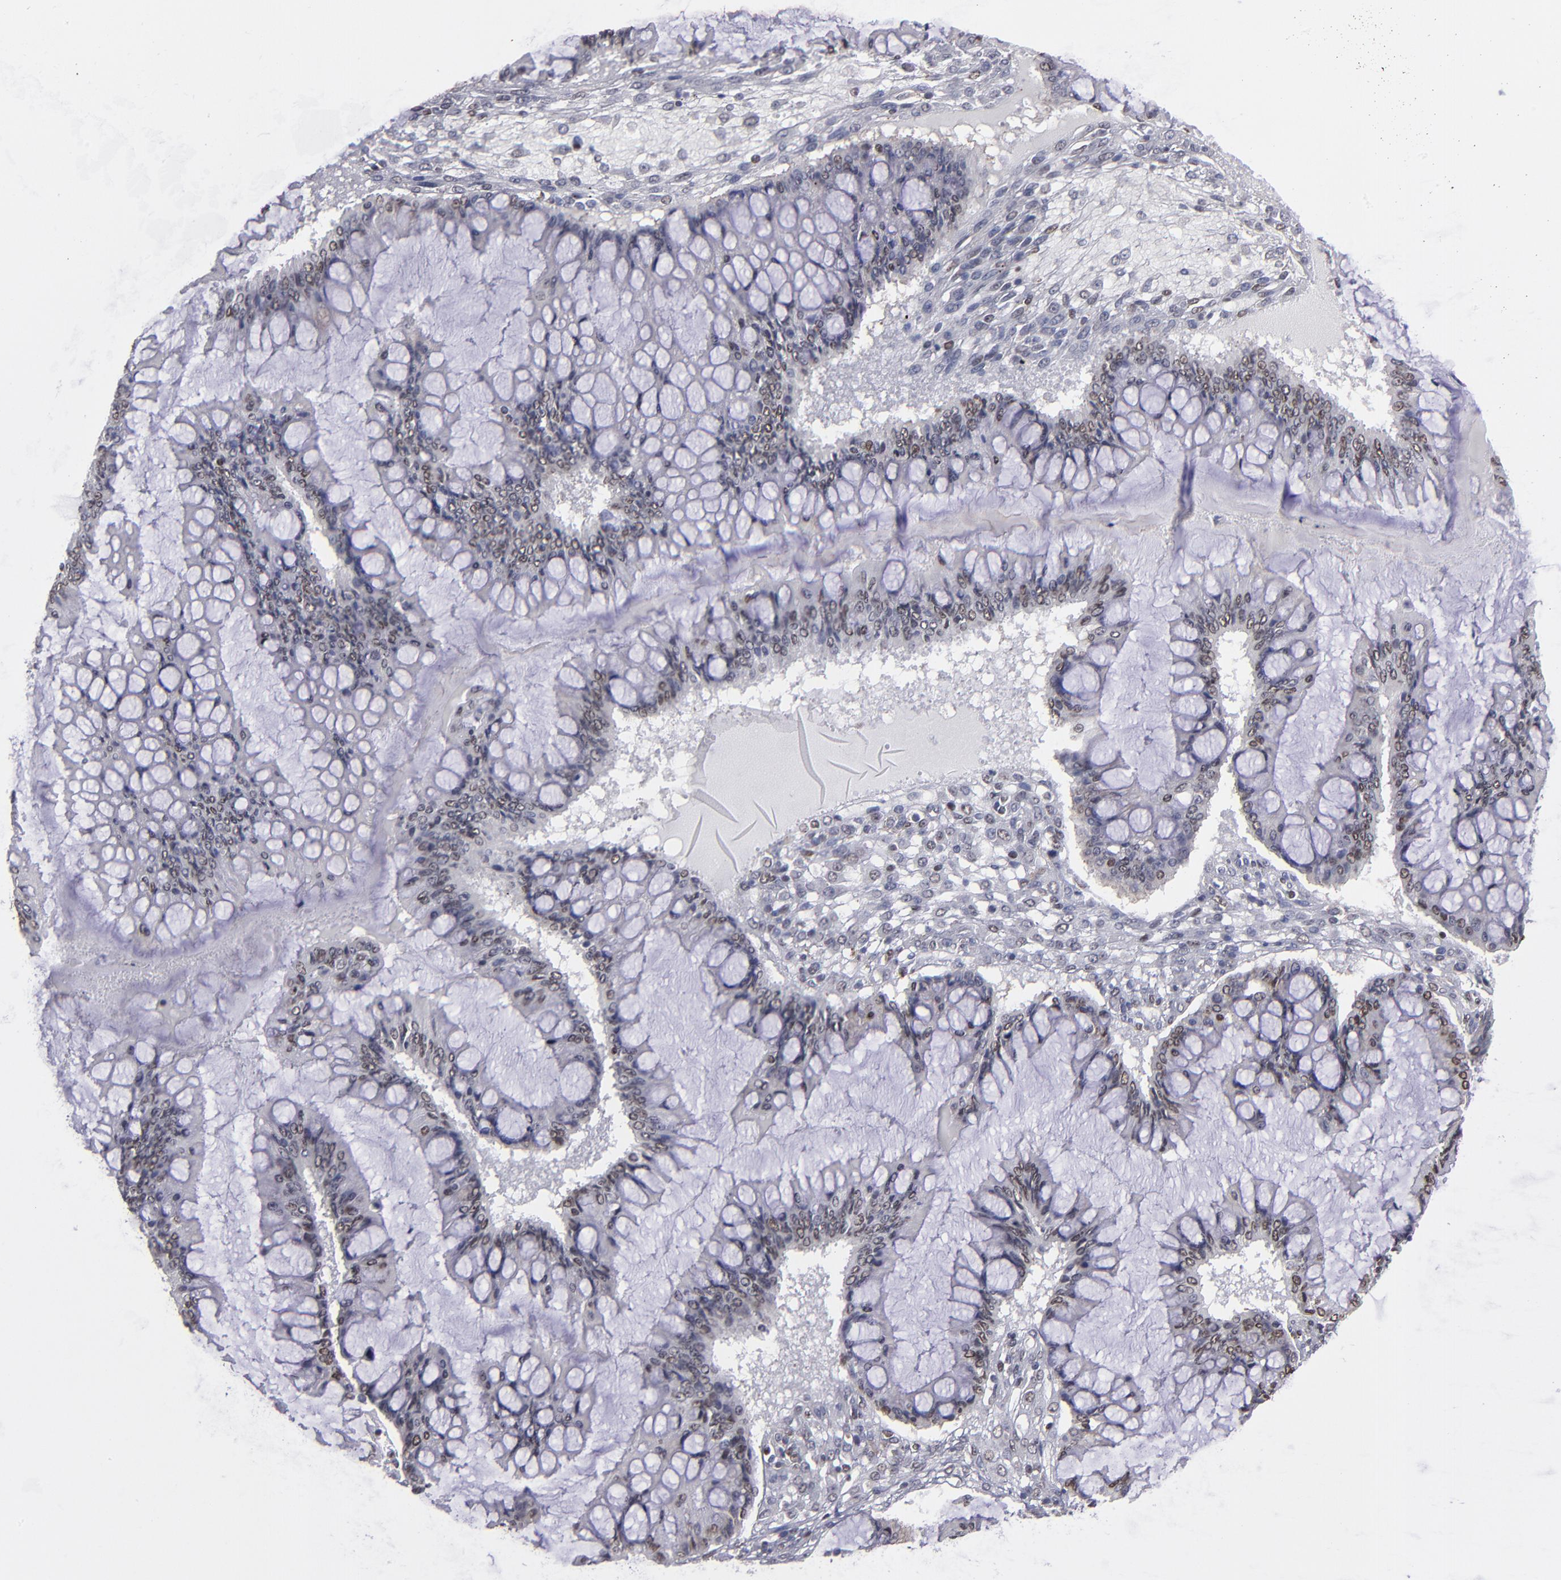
{"staining": {"intensity": "weak", "quantity": ">75%", "location": "nuclear"}, "tissue": "ovarian cancer", "cell_type": "Tumor cells", "image_type": "cancer", "snomed": [{"axis": "morphology", "description": "Cystadenocarcinoma, mucinous, NOS"}, {"axis": "topography", "description": "Ovary"}], "caption": "Ovarian mucinous cystadenocarcinoma stained for a protein exhibits weak nuclear positivity in tumor cells.", "gene": "TERF2", "patient": {"sex": "female", "age": 73}}